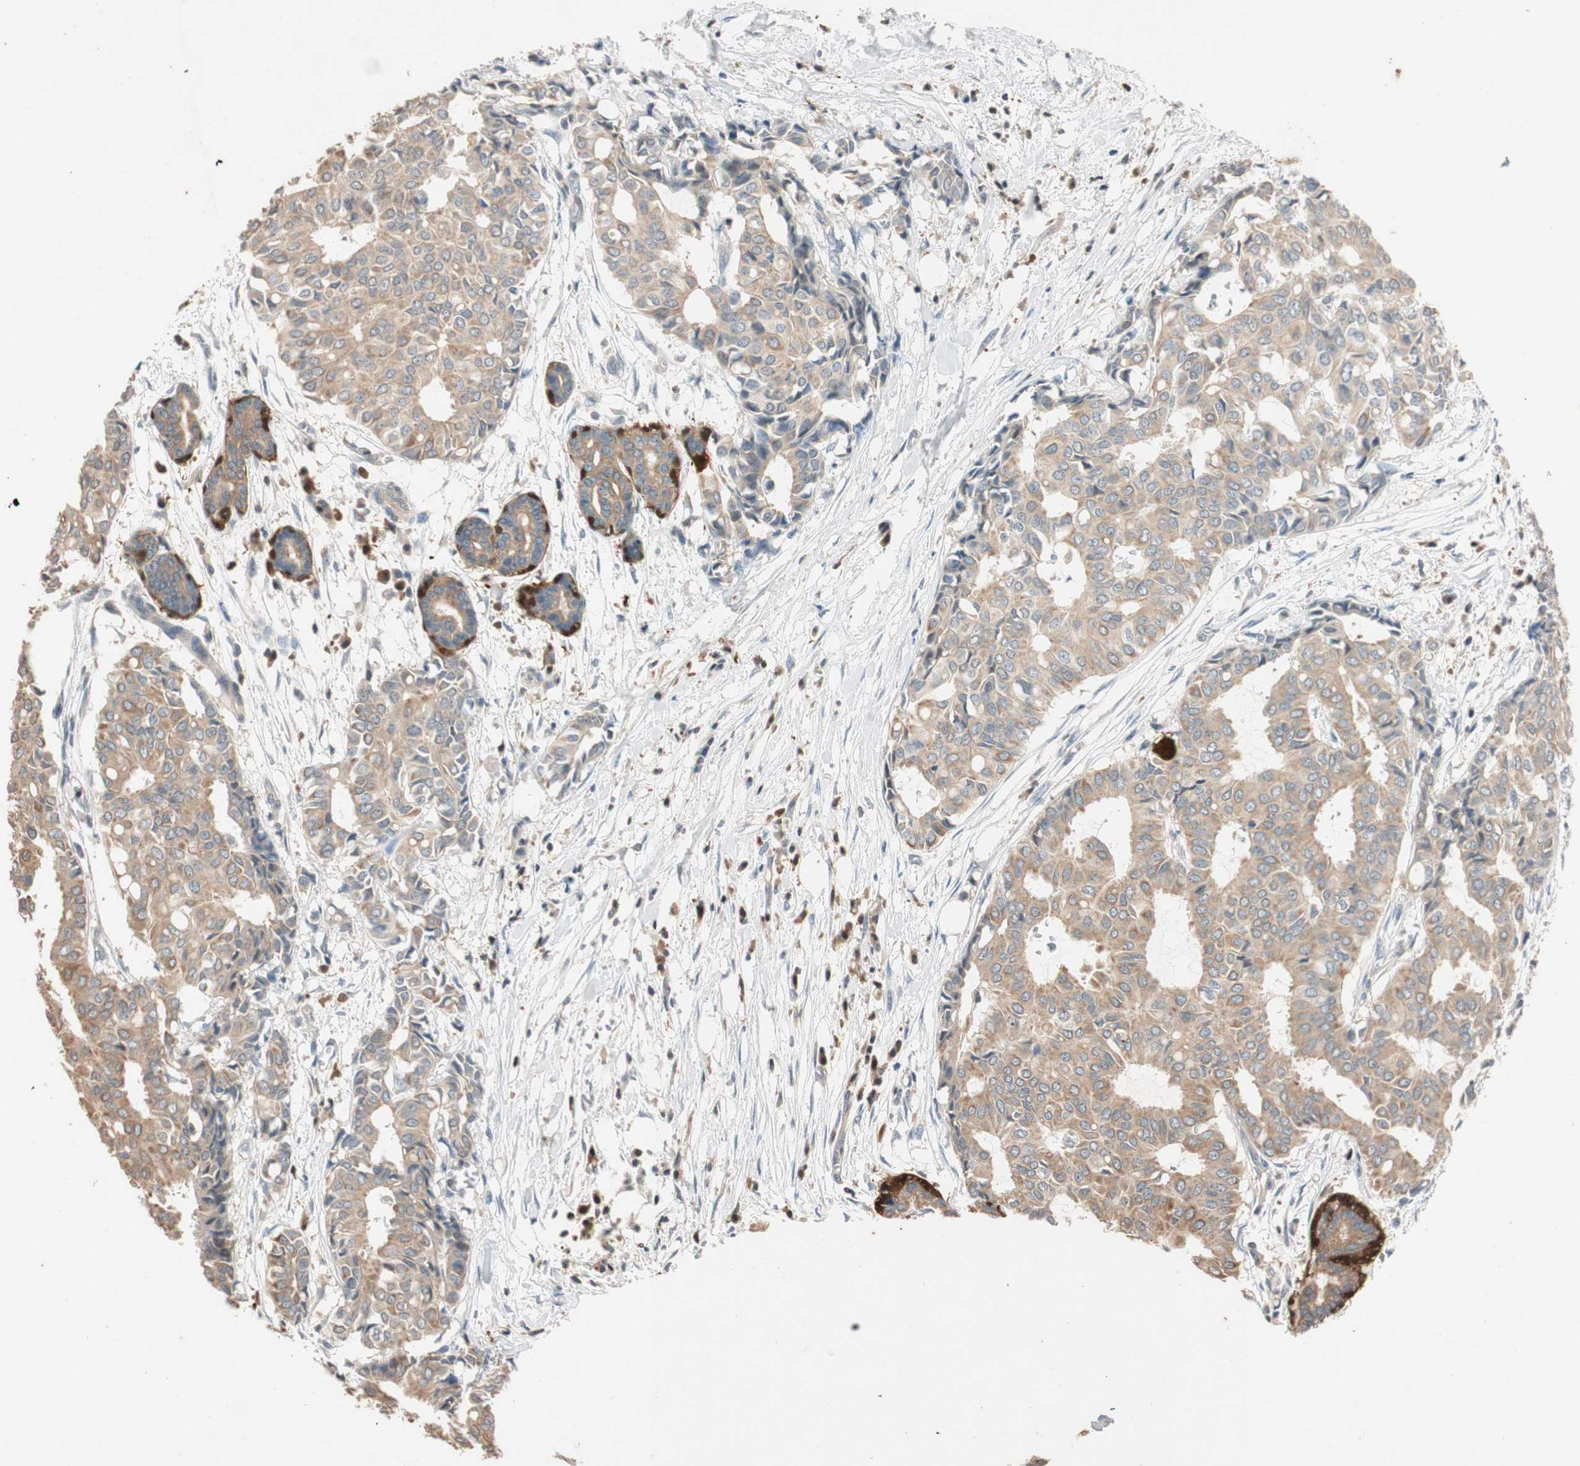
{"staining": {"intensity": "weak", "quantity": ">75%", "location": "cytoplasmic/membranous"}, "tissue": "head and neck cancer", "cell_type": "Tumor cells", "image_type": "cancer", "snomed": [{"axis": "morphology", "description": "Adenocarcinoma, NOS"}, {"axis": "topography", "description": "Salivary gland"}, {"axis": "topography", "description": "Head-Neck"}], "caption": "This histopathology image demonstrates immunohistochemistry staining of human head and neck cancer (adenocarcinoma), with low weak cytoplasmic/membranous positivity in approximately >75% of tumor cells.", "gene": "SERPINB5", "patient": {"sex": "female", "age": 59}}